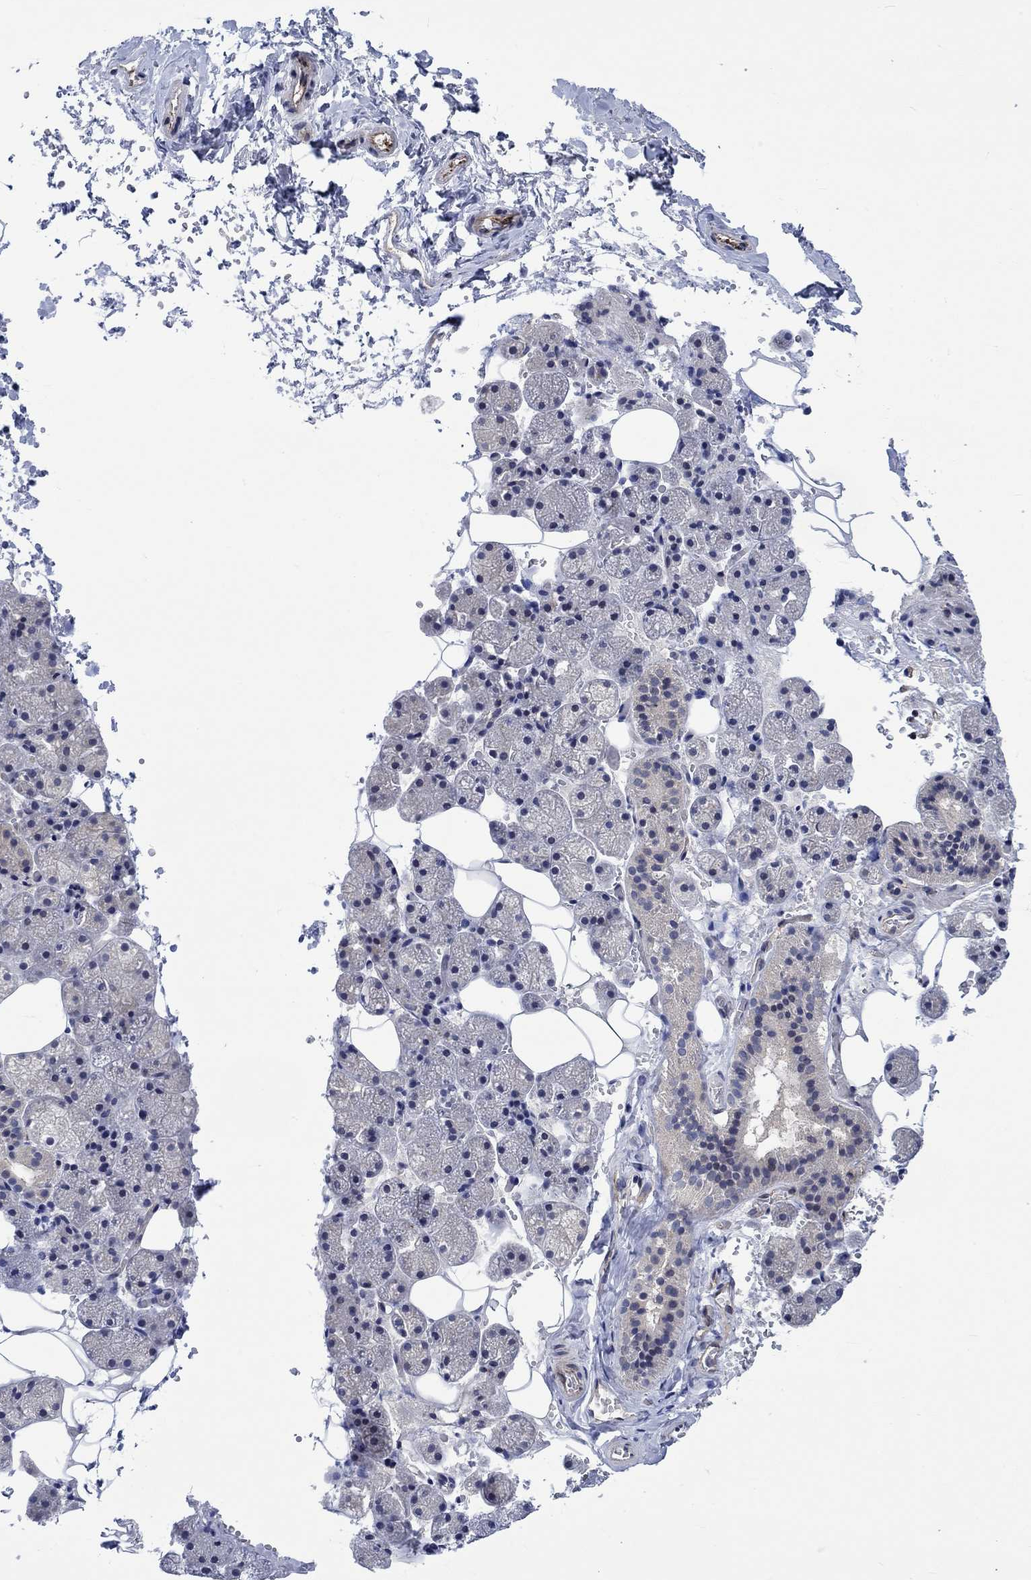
{"staining": {"intensity": "negative", "quantity": "none", "location": "none"}, "tissue": "salivary gland", "cell_type": "Glandular cells", "image_type": "normal", "snomed": [{"axis": "morphology", "description": "Normal tissue, NOS"}, {"axis": "topography", "description": "Salivary gland"}], "caption": "Immunohistochemistry photomicrograph of benign salivary gland: salivary gland stained with DAB (3,3'-diaminobenzidine) shows no significant protein staining in glandular cells. The staining is performed using DAB brown chromogen with nuclei counter-stained in using hematoxylin.", "gene": "GJA5", "patient": {"sex": "male", "age": 38}}